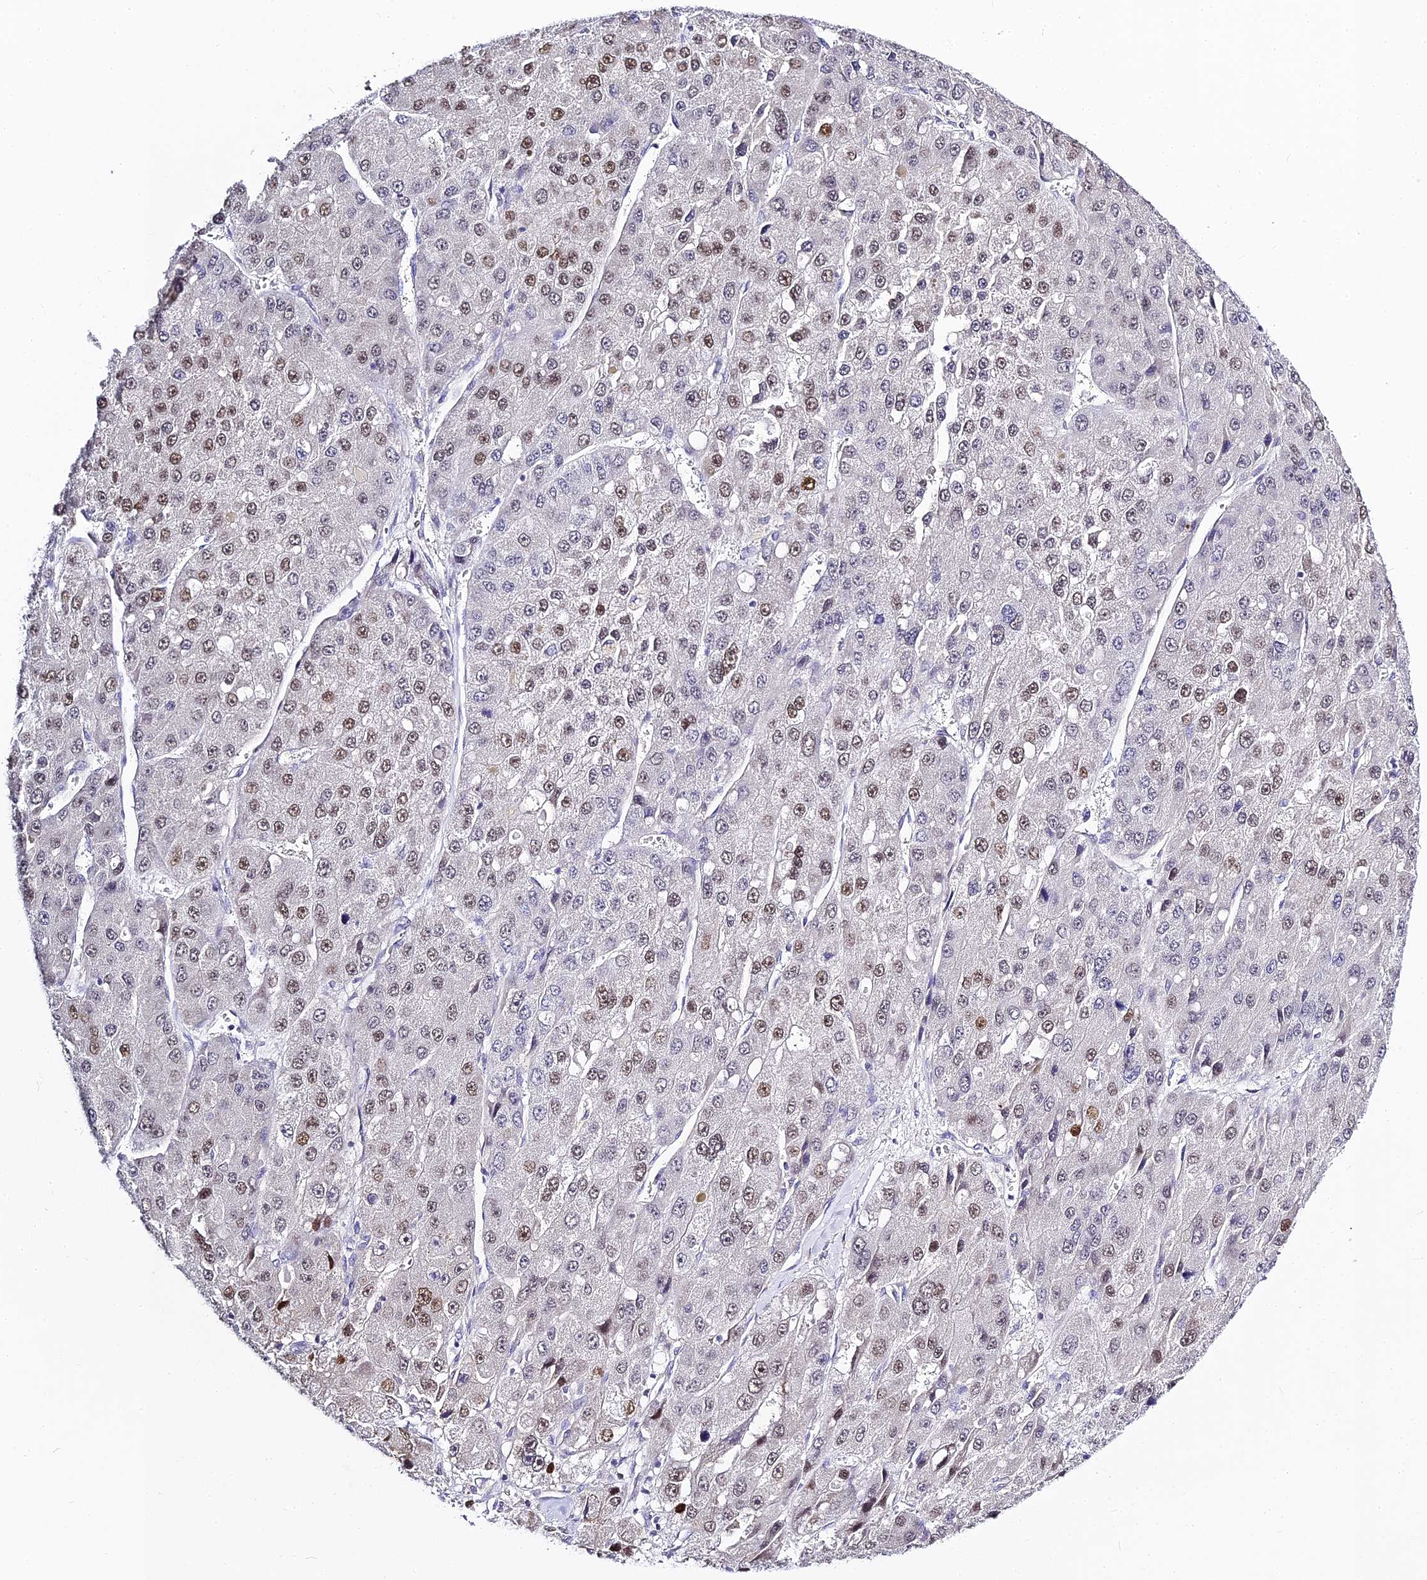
{"staining": {"intensity": "moderate", "quantity": "25%-75%", "location": "nuclear"}, "tissue": "liver cancer", "cell_type": "Tumor cells", "image_type": "cancer", "snomed": [{"axis": "morphology", "description": "Carcinoma, Hepatocellular, NOS"}, {"axis": "topography", "description": "Liver"}], "caption": "Moderate nuclear staining for a protein is seen in about 25%-75% of tumor cells of liver cancer using IHC.", "gene": "SERP1", "patient": {"sex": "female", "age": 73}}